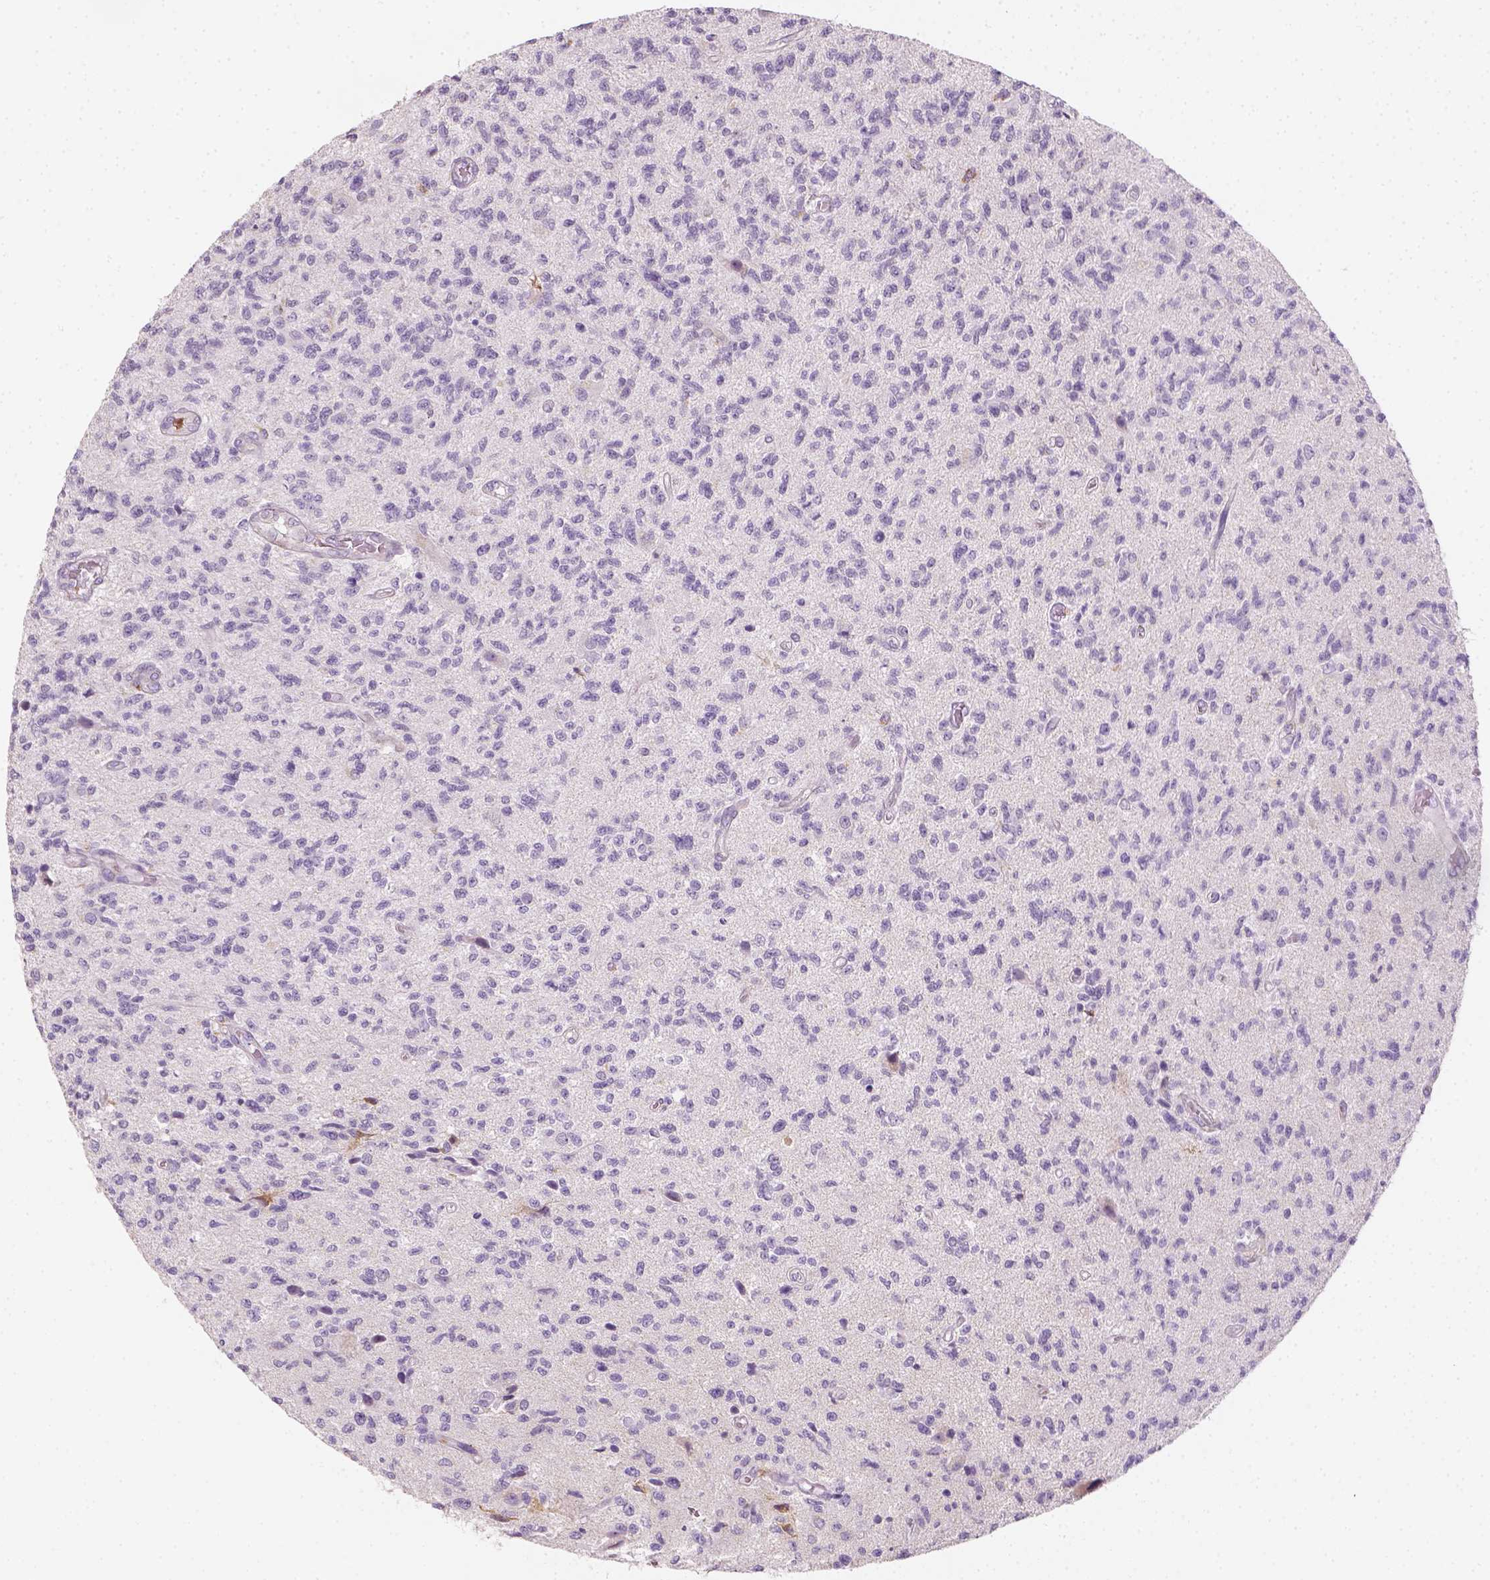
{"staining": {"intensity": "negative", "quantity": "none", "location": "none"}, "tissue": "glioma", "cell_type": "Tumor cells", "image_type": "cancer", "snomed": [{"axis": "morphology", "description": "Glioma, malignant, High grade"}, {"axis": "topography", "description": "Brain"}], "caption": "Tumor cells show no significant staining in glioma. The staining was performed using DAB (3,3'-diaminobenzidine) to visualize the protein expression in brown, while the nuclei were stained in blue with hematoxylin (Magnification: 20x).", "gene": "FAM163B", "patient": {"sex": "male", "age": 56}}